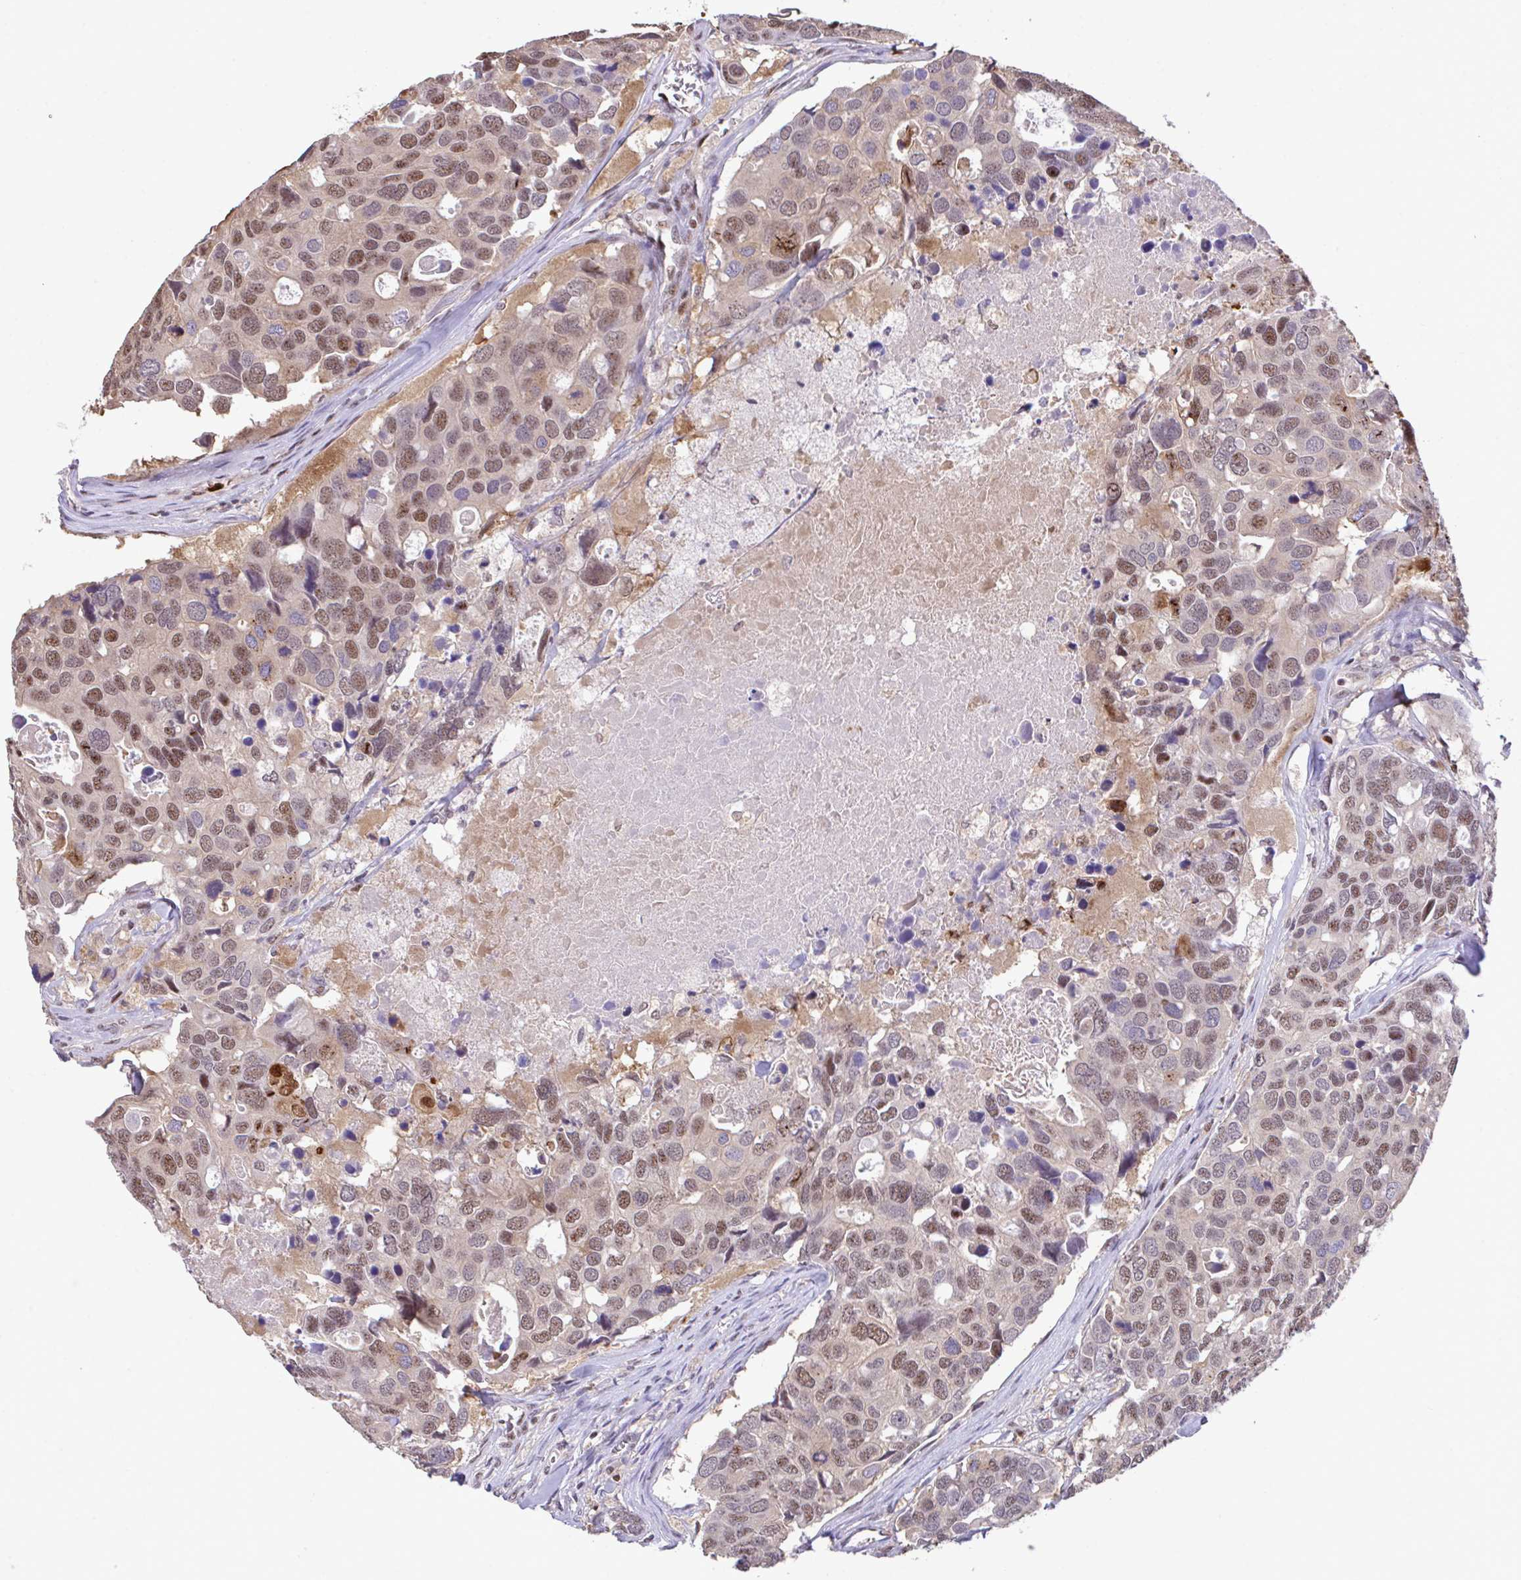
{"staining": {"intensity": "moderate", "quantity": ">75%", "location": "nuclear"}, "tissue": "breast cancer", "cell_type": "Tumor cells", "image_type": "cancer", "snomed": [{"axis": "morphology", "description": "Duct carcinoma"}, {"axis": "topography", "description": "Breast"}], "caption": "Immunohistochemical staining of breast cancer reveals medium levels of moderate nuclear staining in about >75% of tumor cells.", "gene": "OR6K3", "patient": {"sex": "female", "age": 83}}